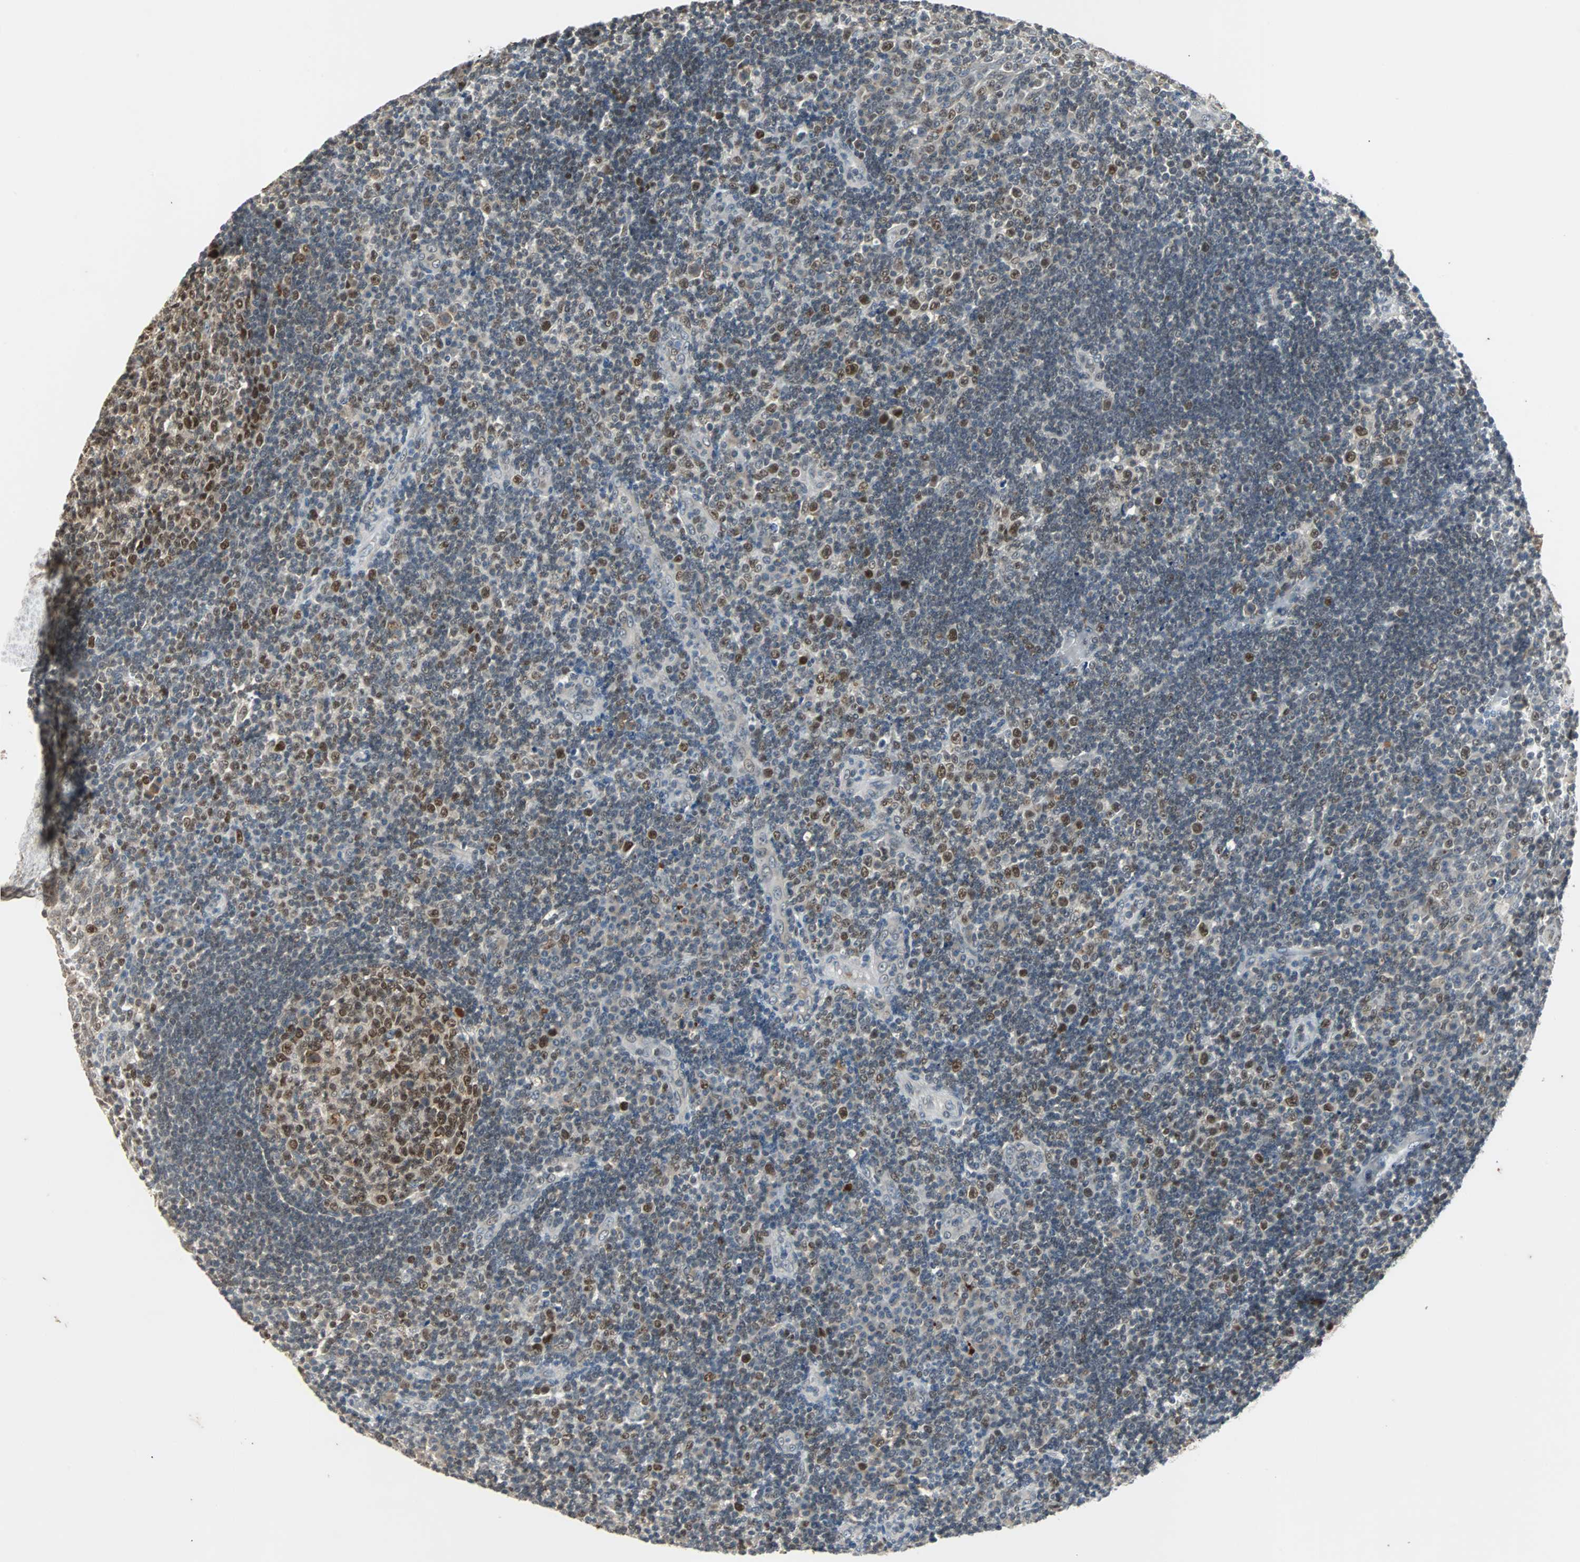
{"staining": {"intensity": "strong", "quantity": ">75%", "location": "nuclear"}, "tissue": "tonsil", "cell_type": "Germinal center cells", "image_type": "normal", "snomed": [{"axis": "morphology", "description": "Normal tissue, NOS"}, {"axis": "topography", "description": "Tonsil"}], "caption": "IHC of normal tonsil reveals high levels of strong nuclear positivity in approximately >75% of germinal center cells.", "gene": "HLX", "patient": {"sex": "female", "age": 40}}